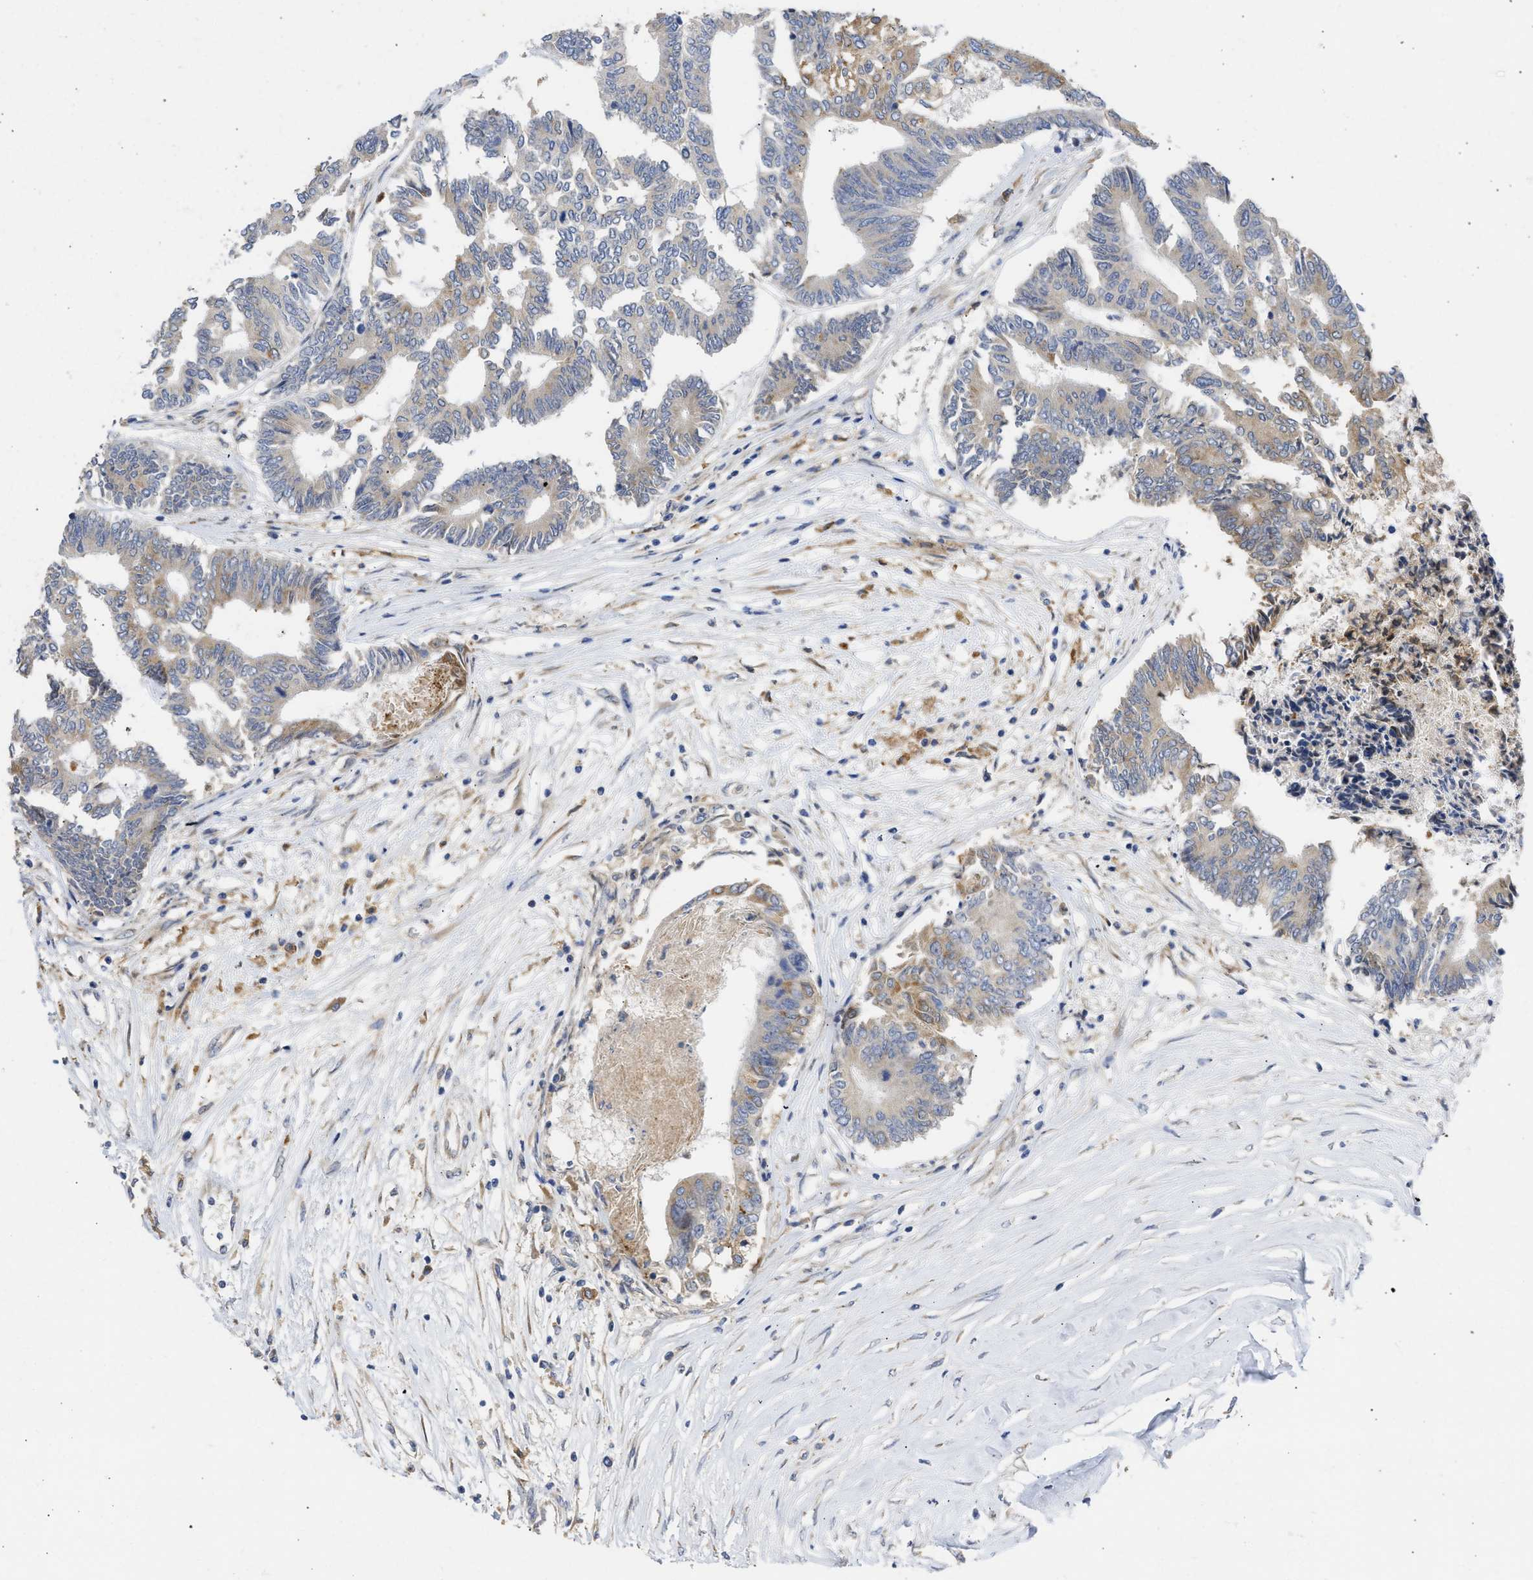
{"staining": {"intensity": "weak", "quantity": "25%-75%", "location": "cytoplasmic/membranous"}, "tissue": "colorectal cancer", "cell_type": "Tumor cells", "image_type": "cancer", "snomed": [{"axis": "morphology", "description": "Adenocarcinoma, NOS"}, {"axis": "topography", "description": "Rectum"}], "caption": "Brown immunohistochemical staining in human colorectal cancer reveals weak cytoplasmic/membranous staining in about 25%-75% of tumor cells.", "gene": "TMED1", "patient": {"sex": "male", "age": 63}}